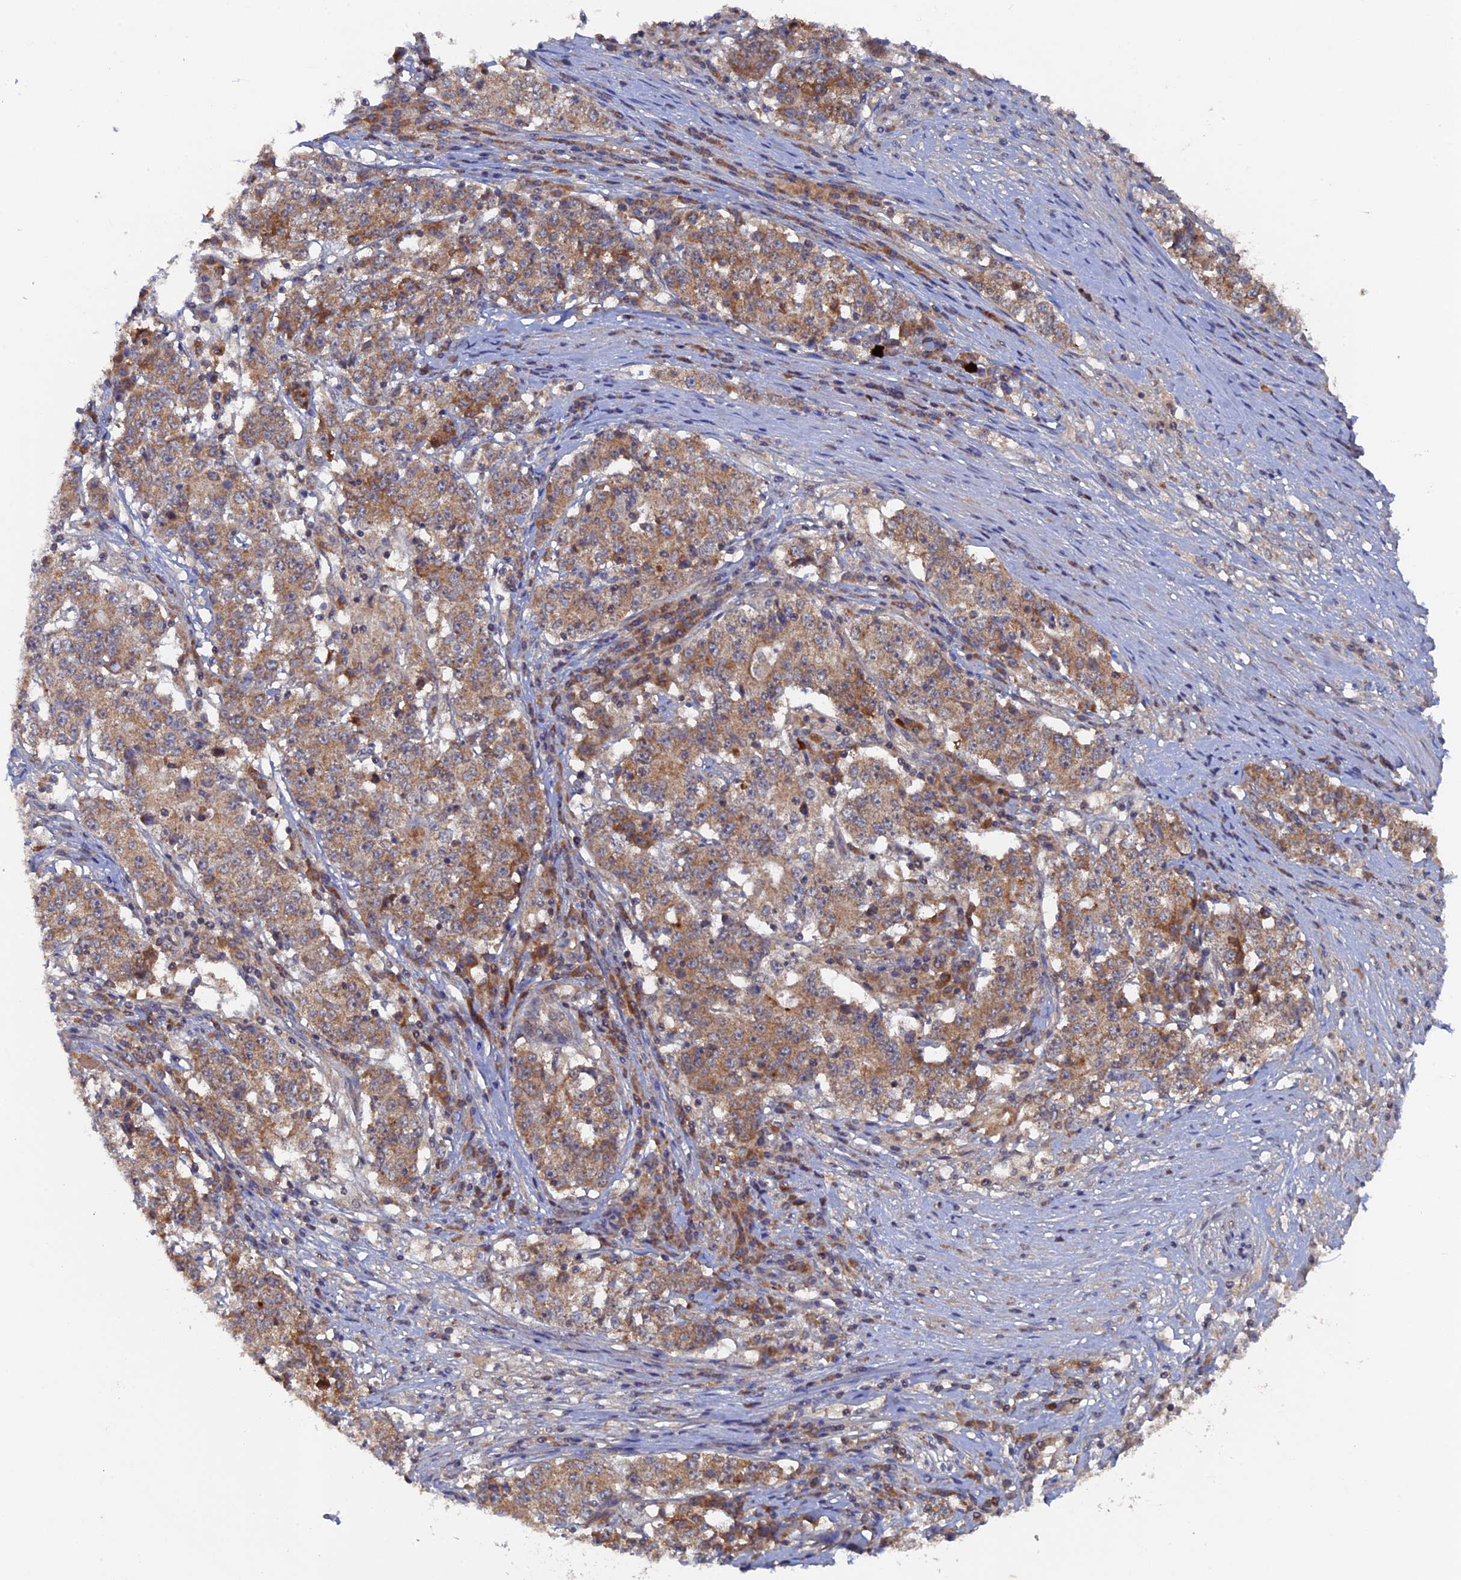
{"staining": {"intensity": "moderate", "quantity": ">75%", "location": "cytoplasmic/membranous"}, "tissue": "stomach cancer", "cell_type": "Tumor cells", "image_type": "cancer", "snomed": [{"axis": "morphology", "description": "Adenocarcinoma, NOS"}, {"axis": "topography", "description": "Stomach"}], "caption": "This micrograph displays stomach cancer (adenocarcinoma) stained with immunohistochemistry (IHC) to label a protein in brown. The cytoplasmic/membranous of tumor cells show moderate positivity for the protein. Nuclei are counter-stained blue.", "gene": "RAB15", "patient": {"sex": "male", "age": 59}}